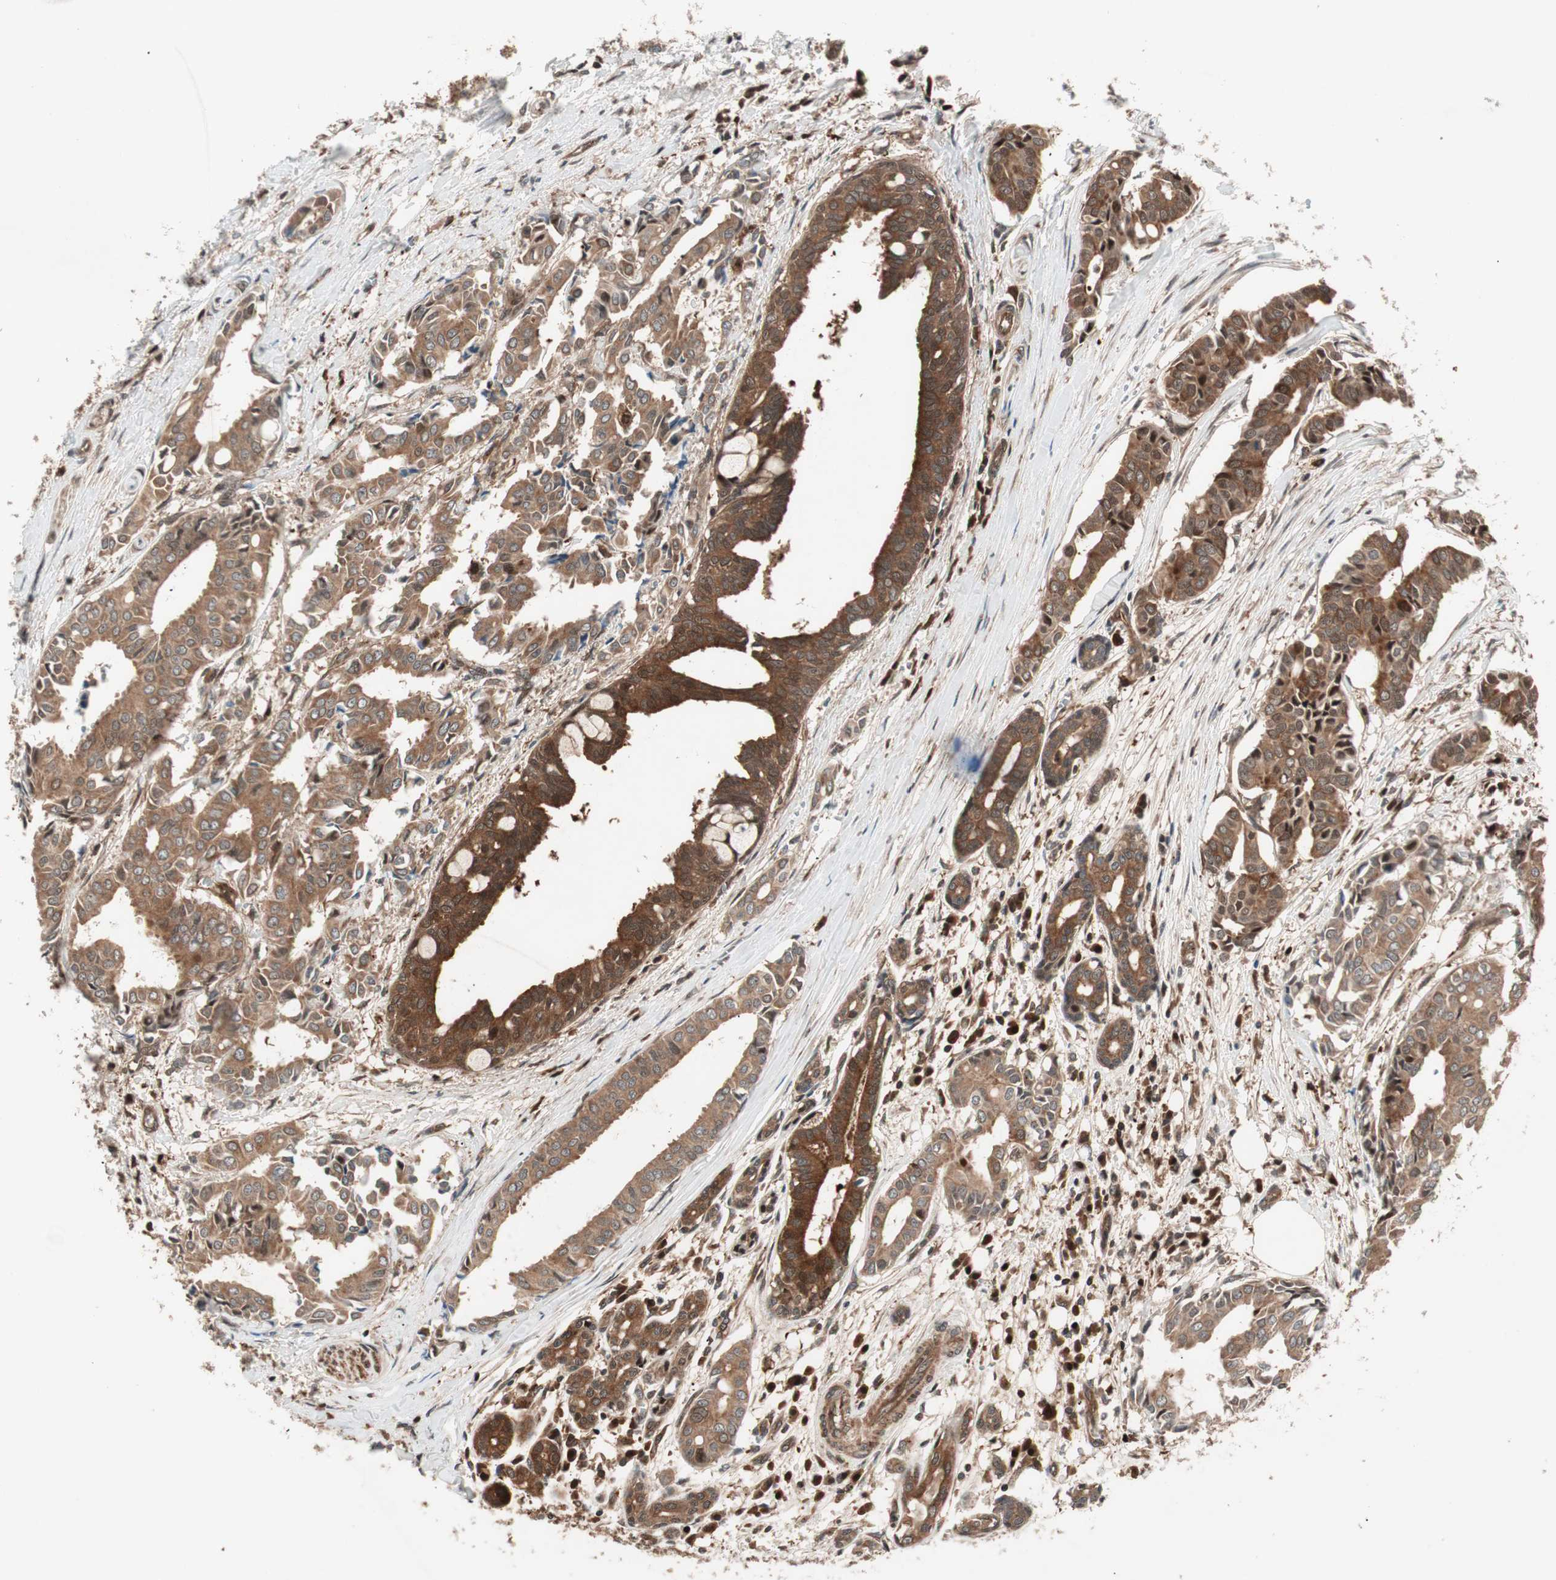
{"staining": {"intensity": "moderate", "quantity": ">75%", "location": "cytoplasmic/membranous"}, "tissue": "head and neck cancer", "cell_type": "Tumor cells", "image_type": "cancer", "snomed": [{"axis": "morphology", "description": "Adenocarcinoma, NOS"}, {"axis": "topography", "description": "Salivary gland"}, {"axis": "topography", "description": "Head-Neck"}], "caption": "Moderate cytoplasmic/membranous positivity is appreciated in approximately >75% of tumor cells in head and neck cancer (adenocarcinoma). The protein is shown in brown color, while the nuclei are stained blue.", "gene": "PRKG2", "patient": {"sex": "female", "age": 59}}